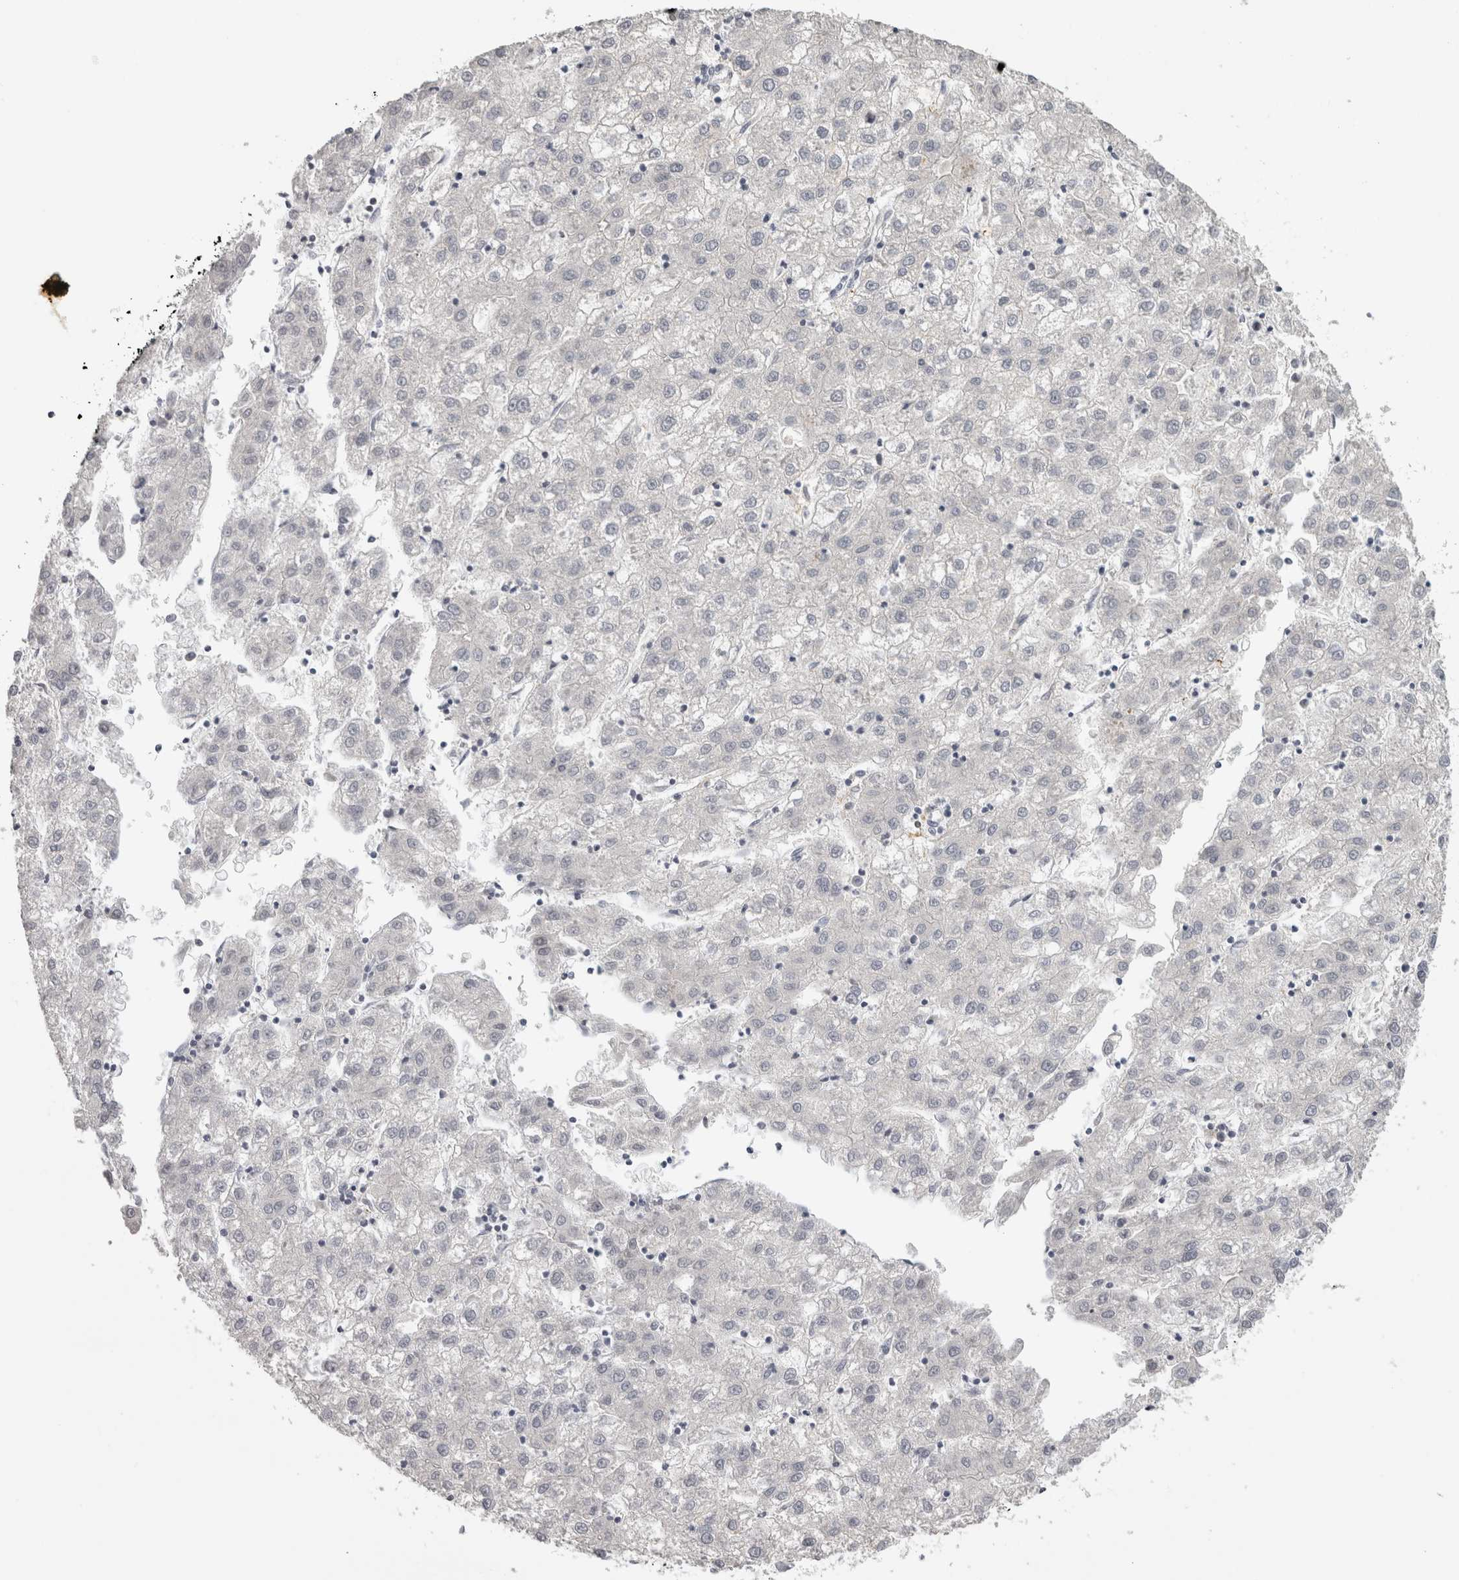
{"staining": {"intensity": "negative", "quantity": "none", "location": "none"}, "tissue": "liver cancer", "cell_type": "Tumor cells", "image_type": "cancer", "snomed": [{"axis": "morphology", "description": "Carcinoma, Hepatocellular, NOS"}, {"axis": "topography", "description": "Liver"}], "caption": "An image of liver hepatocellular carcinoma stained for a protein displays no brown staining in tumor cells.", "gene": "ADAM2", "patient": {"sex": "male", "age": 72}}